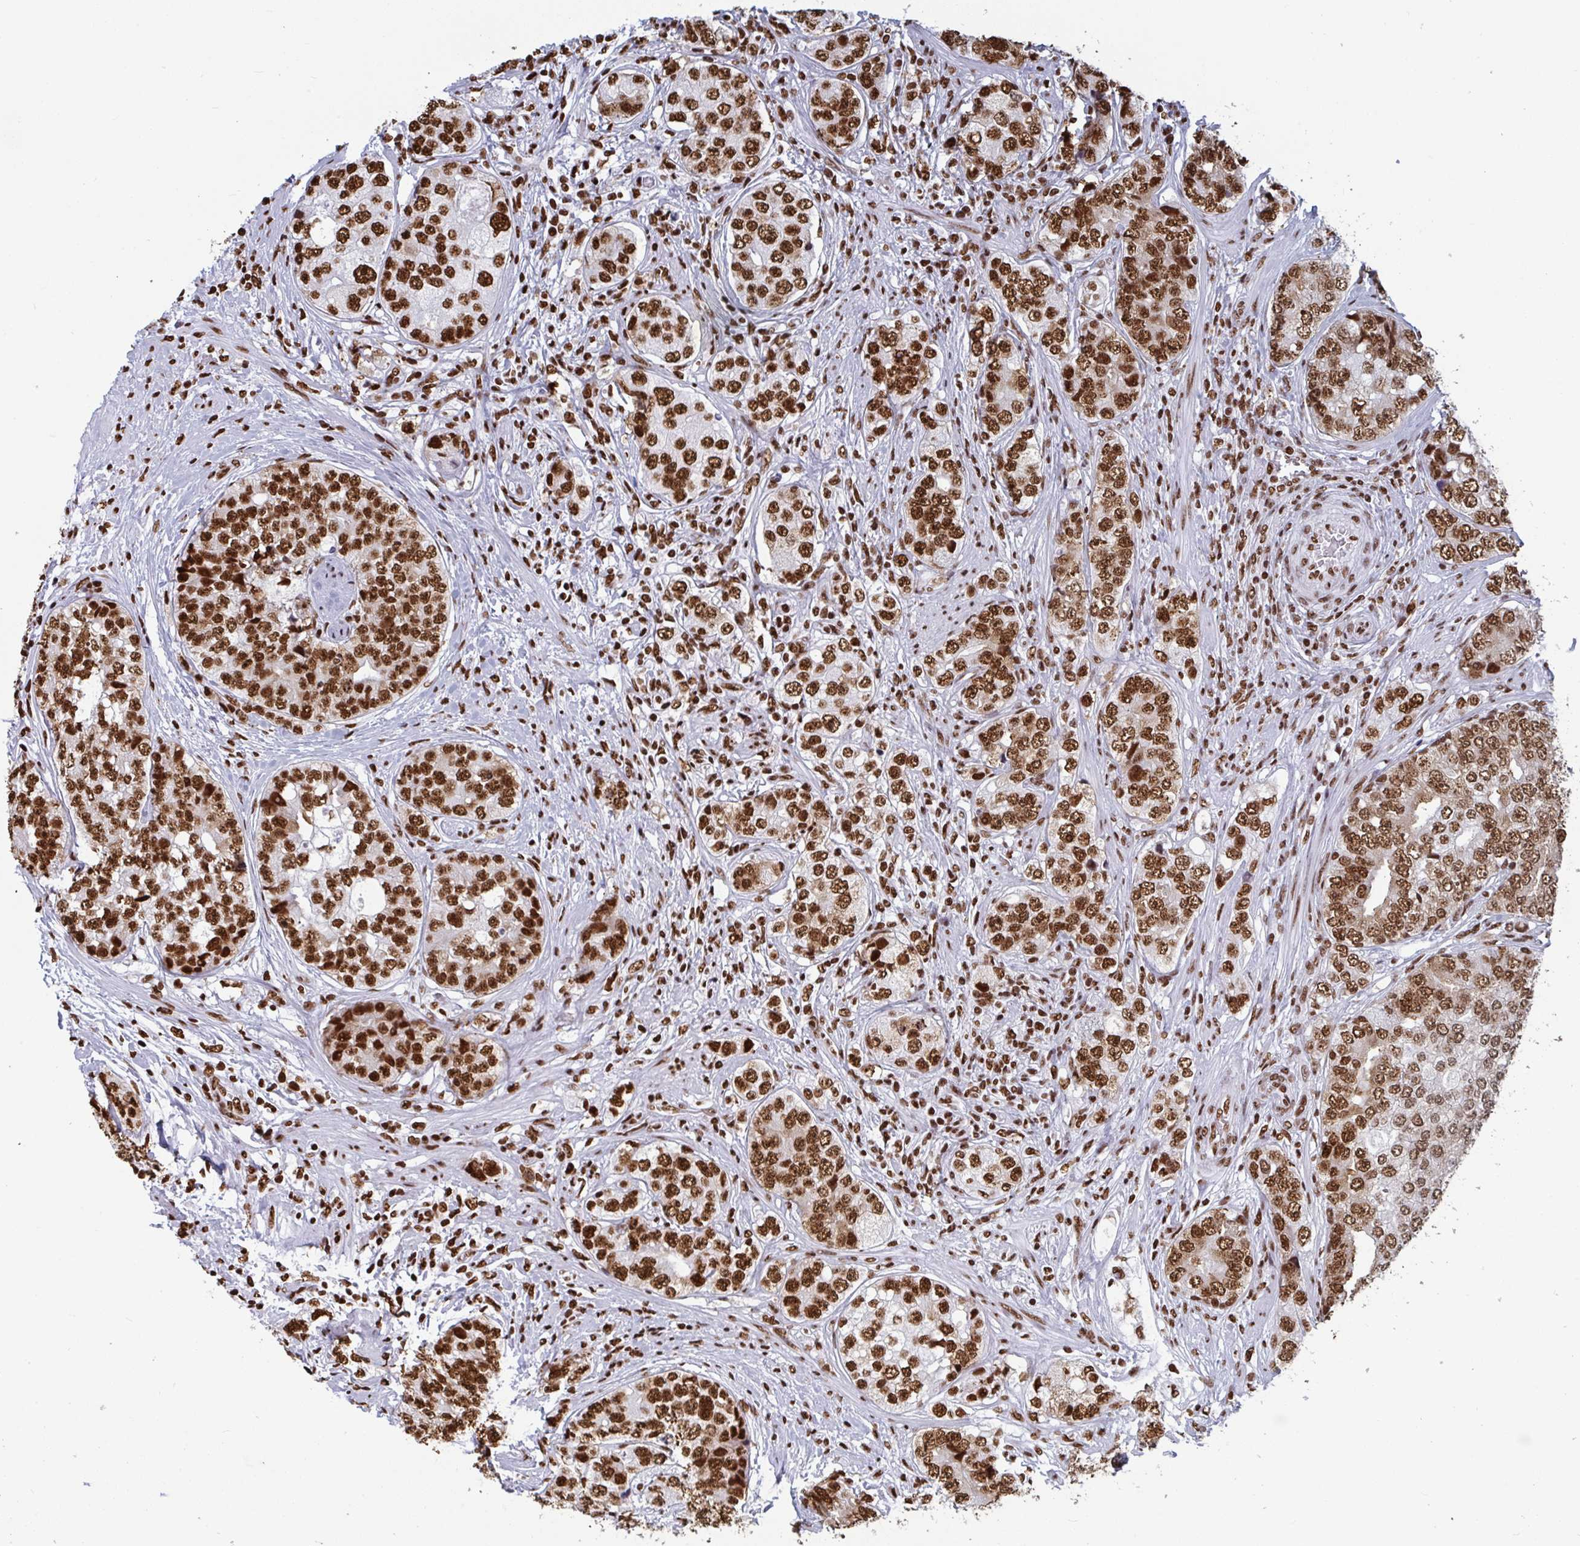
{"staining": {"intensity": "strong", "quantity": ">75%", "location": "nuclear"}, "tissue": "prostate cancer", "cell_type": "Tumor cells", "image_type": "cancer", "snomed": [{"axis": "morphology", "description": "Adenocarcinoma, High grade"}, {"axis": "topography", "description": "Prostate"}], "caption": "Immunohistochemical staining of prostate cancer (adenocarcinoma (high-grade)) exhibits high levels of strong nuclear protein staining in about >75% of tumor cells.", "gene": "GAR1", "patient": {"sex": "male", "age": 60}}